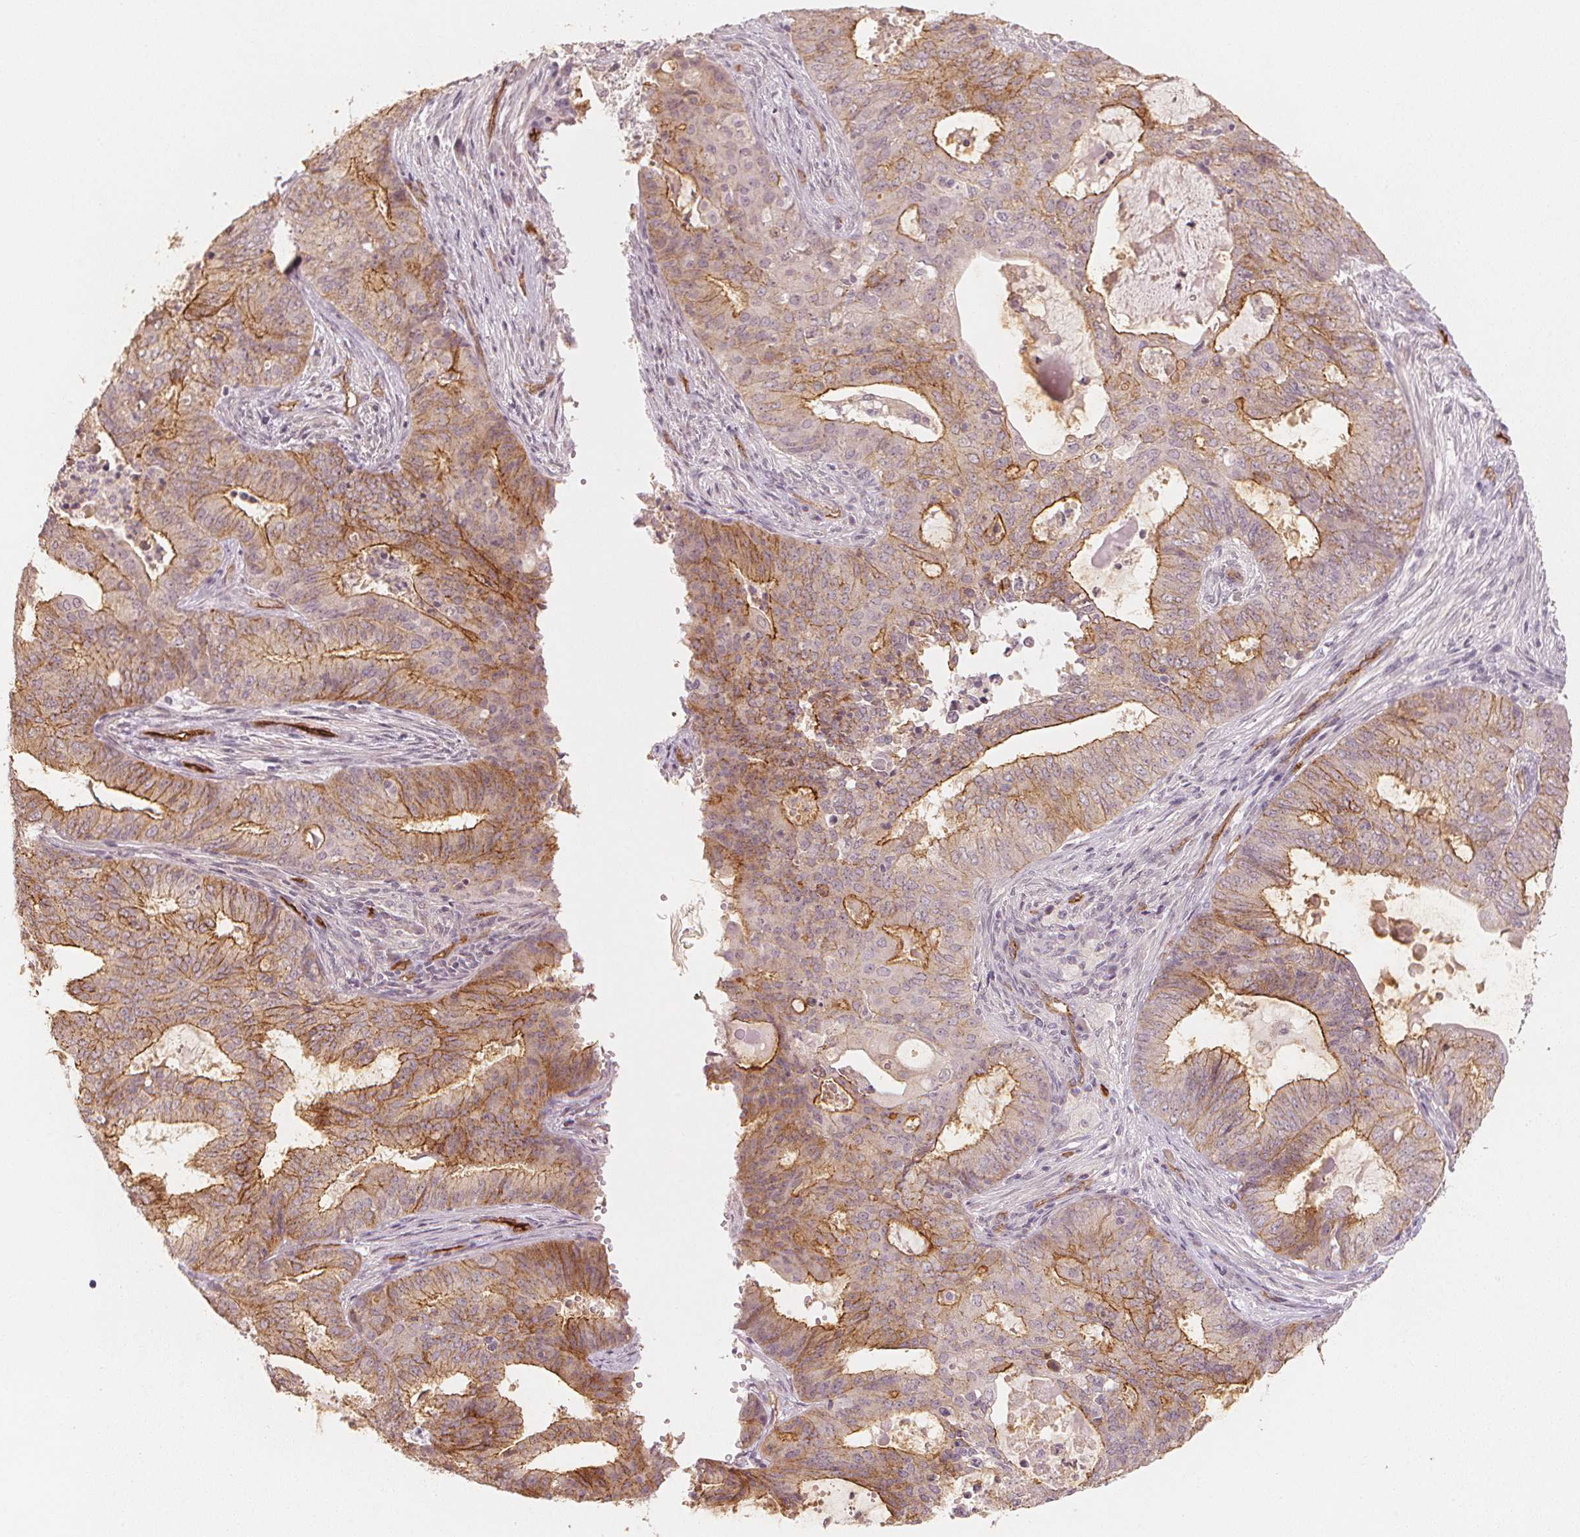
{"staining": {"intensity": "moderate", "quantity": "25%-75%", "location": "cytoplasmic/membranous"}, "tissue": "endometrial cancer", "cell_type": "Tumor cells", "image_type": "cancer", "snomed": [{"axis": "morphology", "description": "Adenocarcinoma, NOS"}, {"axis": "topography", "description": "Endometrium"}], "caption": "A brown stain highlights moderate cytoplasmic/membranous expression of a protein in human endometrial cancer tumor cells.", "gene": "CIB1", "patient": {"sex": "female", "age": 62}}